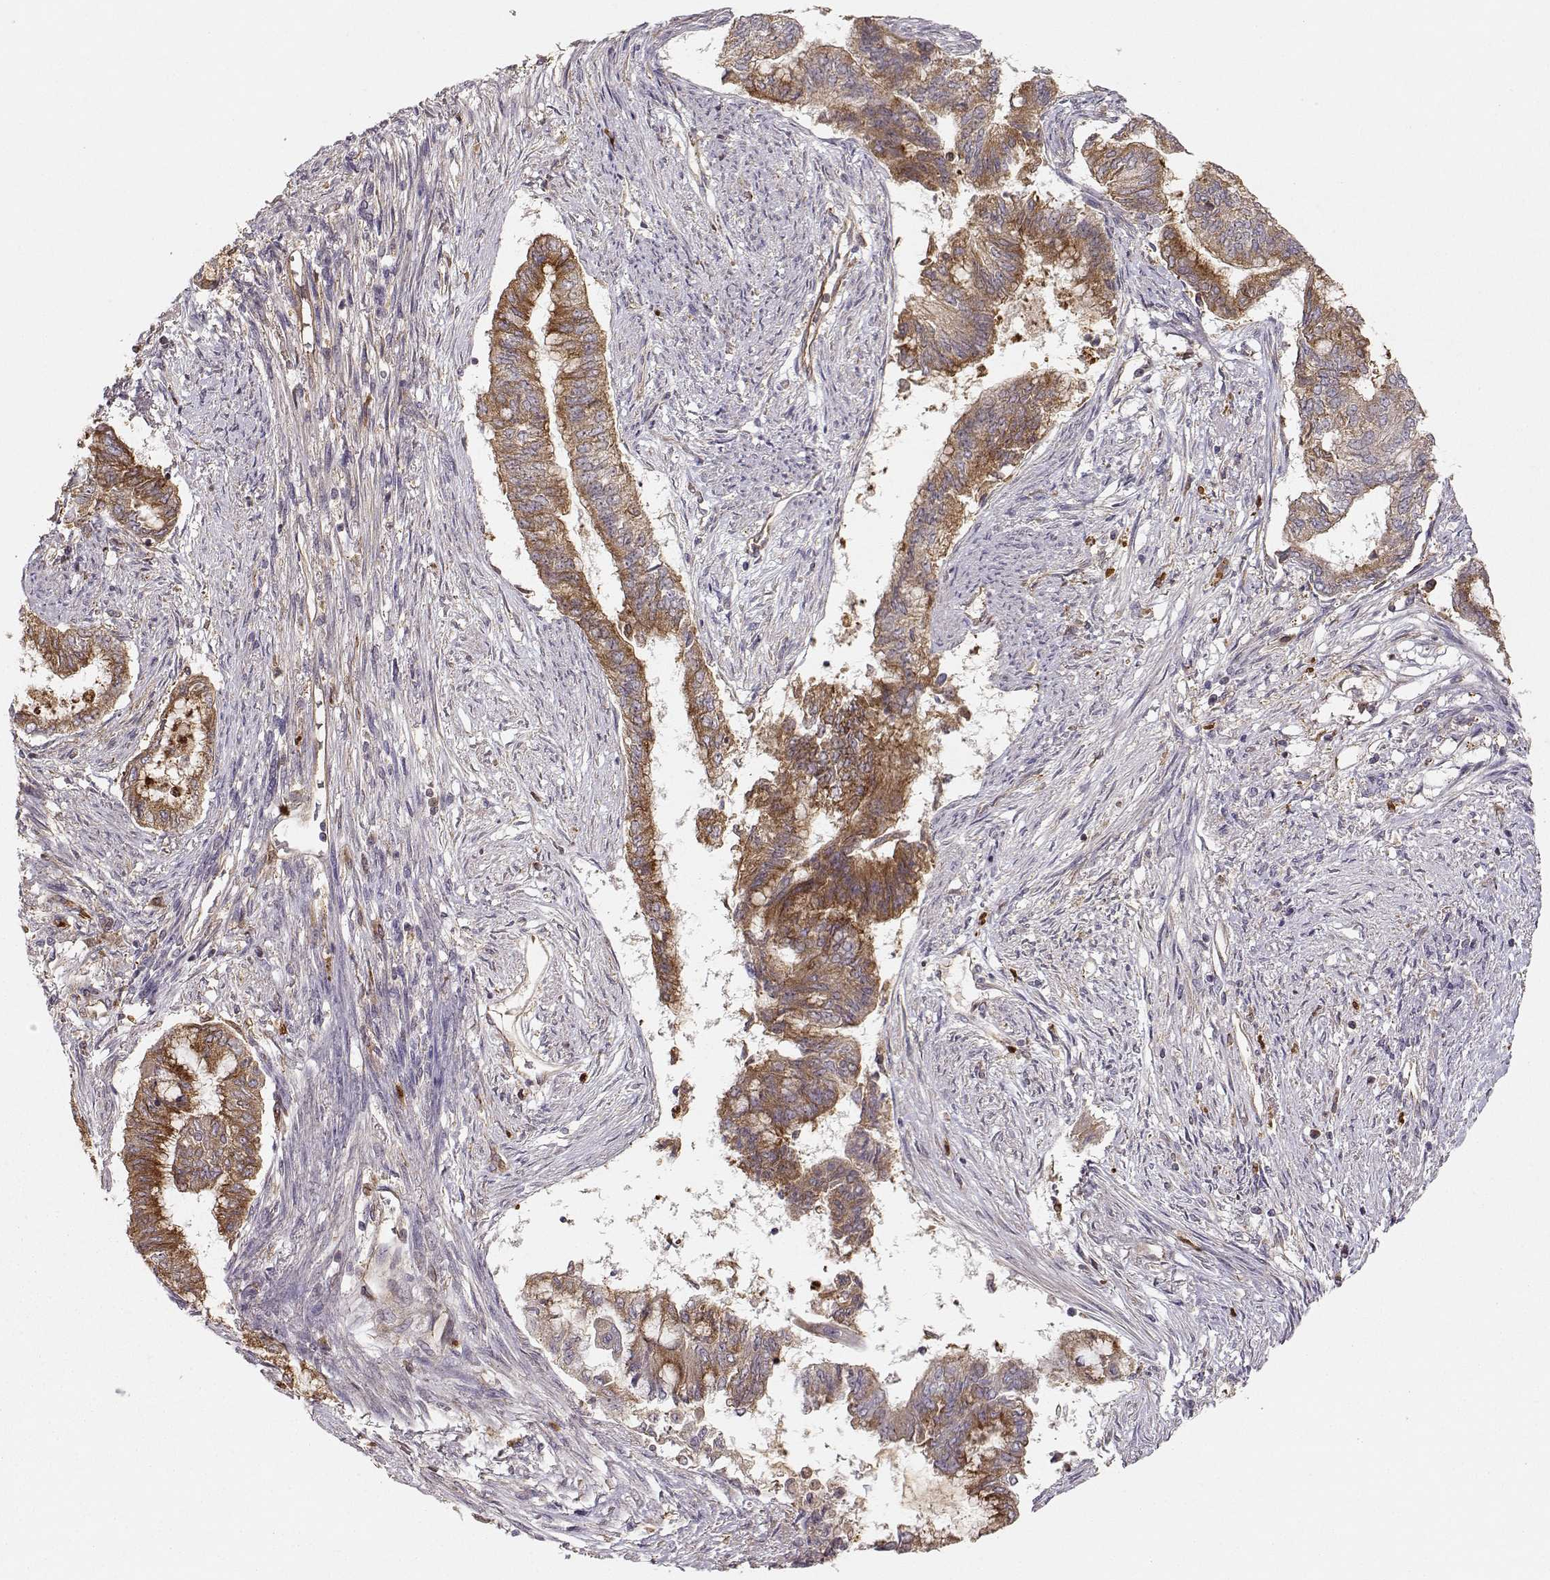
{"staining": {"intensity": "moderate", "quantity": ">75%", "location": "cytoplasmic/membranous"}, "tissue": "endometrial cancer", "cell_type": "Tumor cells", "image_type": "cancer", "snomed": [{"axis": "morphology", "description": "Adenocarcinoma, NOS"}, {"axis": "topography", "description": "Endometrium"}], "caption": "Protein staining of adenocarcinoma (endometrial) tissue exhibits moderate cytoplasmic/membranous expression in approximately >75% of tumor cells.", "gene": "ARHGEF2", "patient": {"sex": "female", "age": 65}}